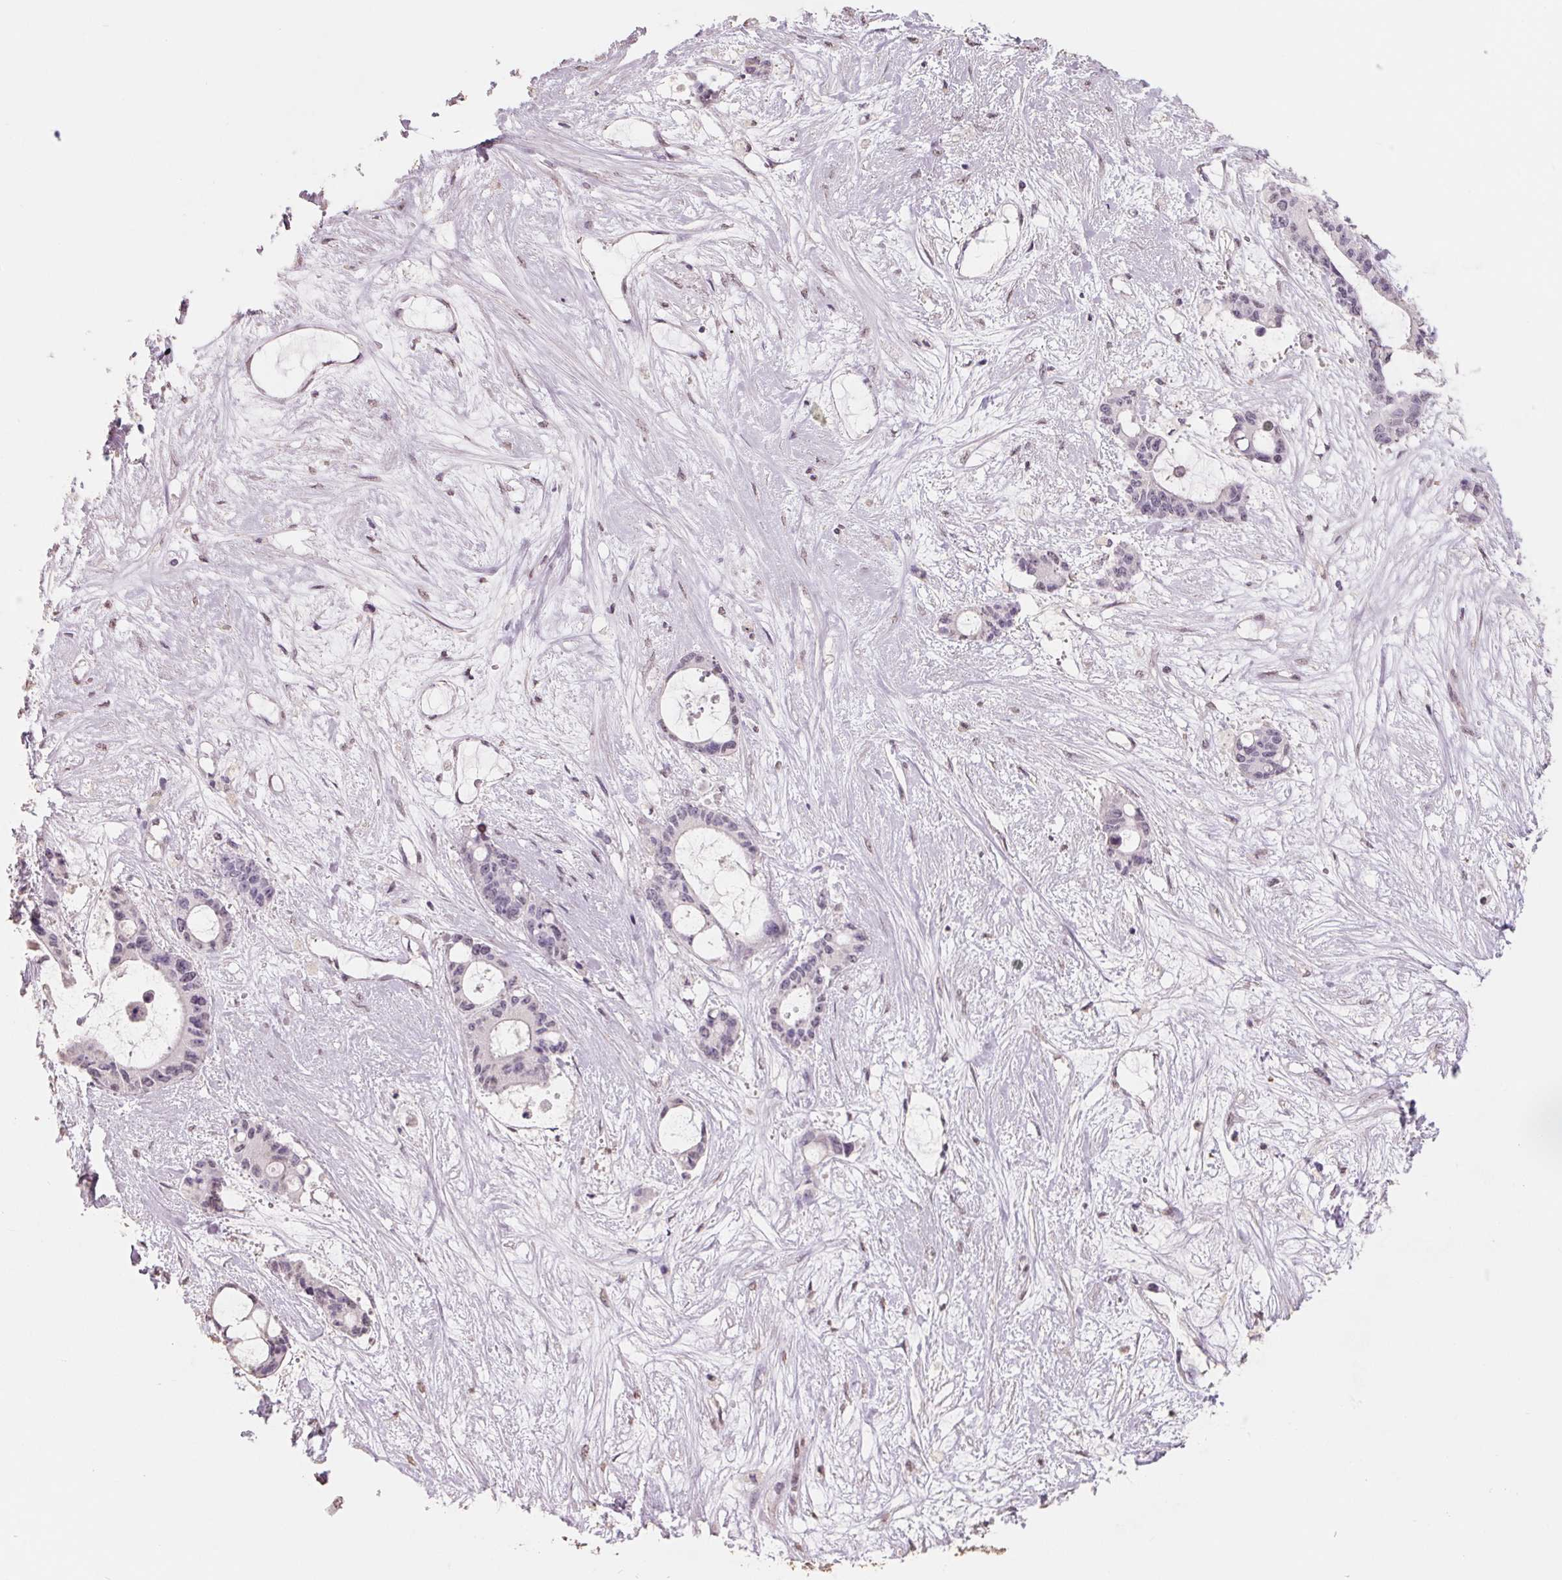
{"staining": {"intensity": "negative", "quantity": "none", "location": "none"}, "tissue": "liver cancer", "cell_type": "Tumor cells", "image_type": "cancer", "snomed": [{"axis": "morphology", "description": "Normal tissue, NOS"}, {"axis": "morphology", "description": "Cholangiocarcinoma"}, {"axis": "topography", "description": "Liver"}, {"axis": "topography", "description": "Peripheral nerve tissue"}], "caption": "Liver cholangiocarcinoma was stained to show a protein in brown. There is no significant expression in tumor cells.", "gene": "FTCD", "patient": {"sex": "female", "age": 73}}